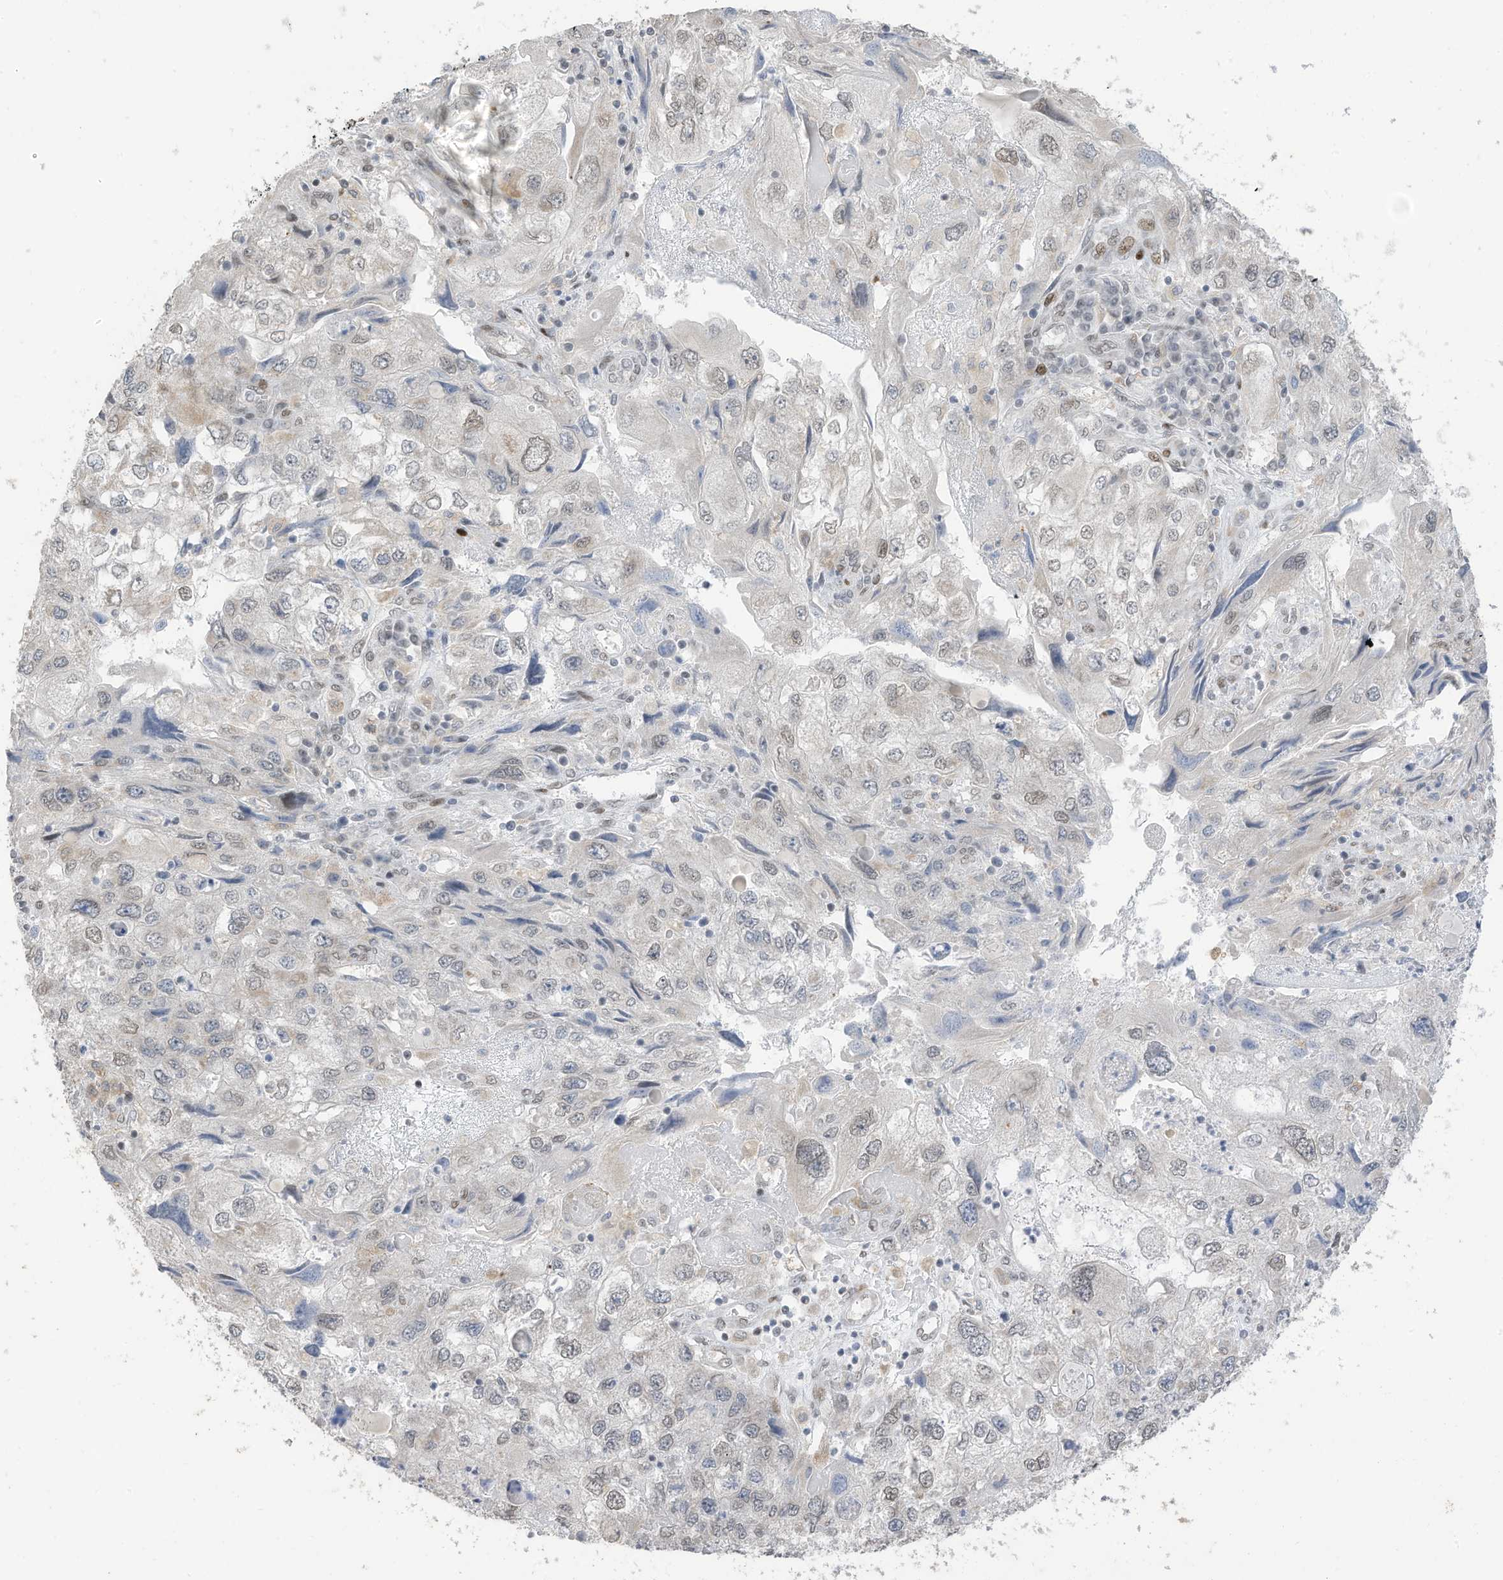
{"staining": {"intensity": "weak", "quantity": "<25%", "location": "nuclear"}, "tissue": "endometrial cancer", "cell_type": "Tumor cells", "image_type": "cancer", "snomed": [{"axis": "morphology", "description": "Adenocarcinoma, NOS"}, {"axis": "topography", "description": "Endometrium"}], "caption": "Immunohistochemical staining of human adenocarcinoma (endometrial) shows no significant expression in tumor cells. Brightfield microscopy of IHC stained with DAB (3,3'-diaminobenzidine) (brown) and hematoxylin (blue), captured at high magnification.", "gene": "RABL3", "patient": {"sex": "female", "age": 49}}